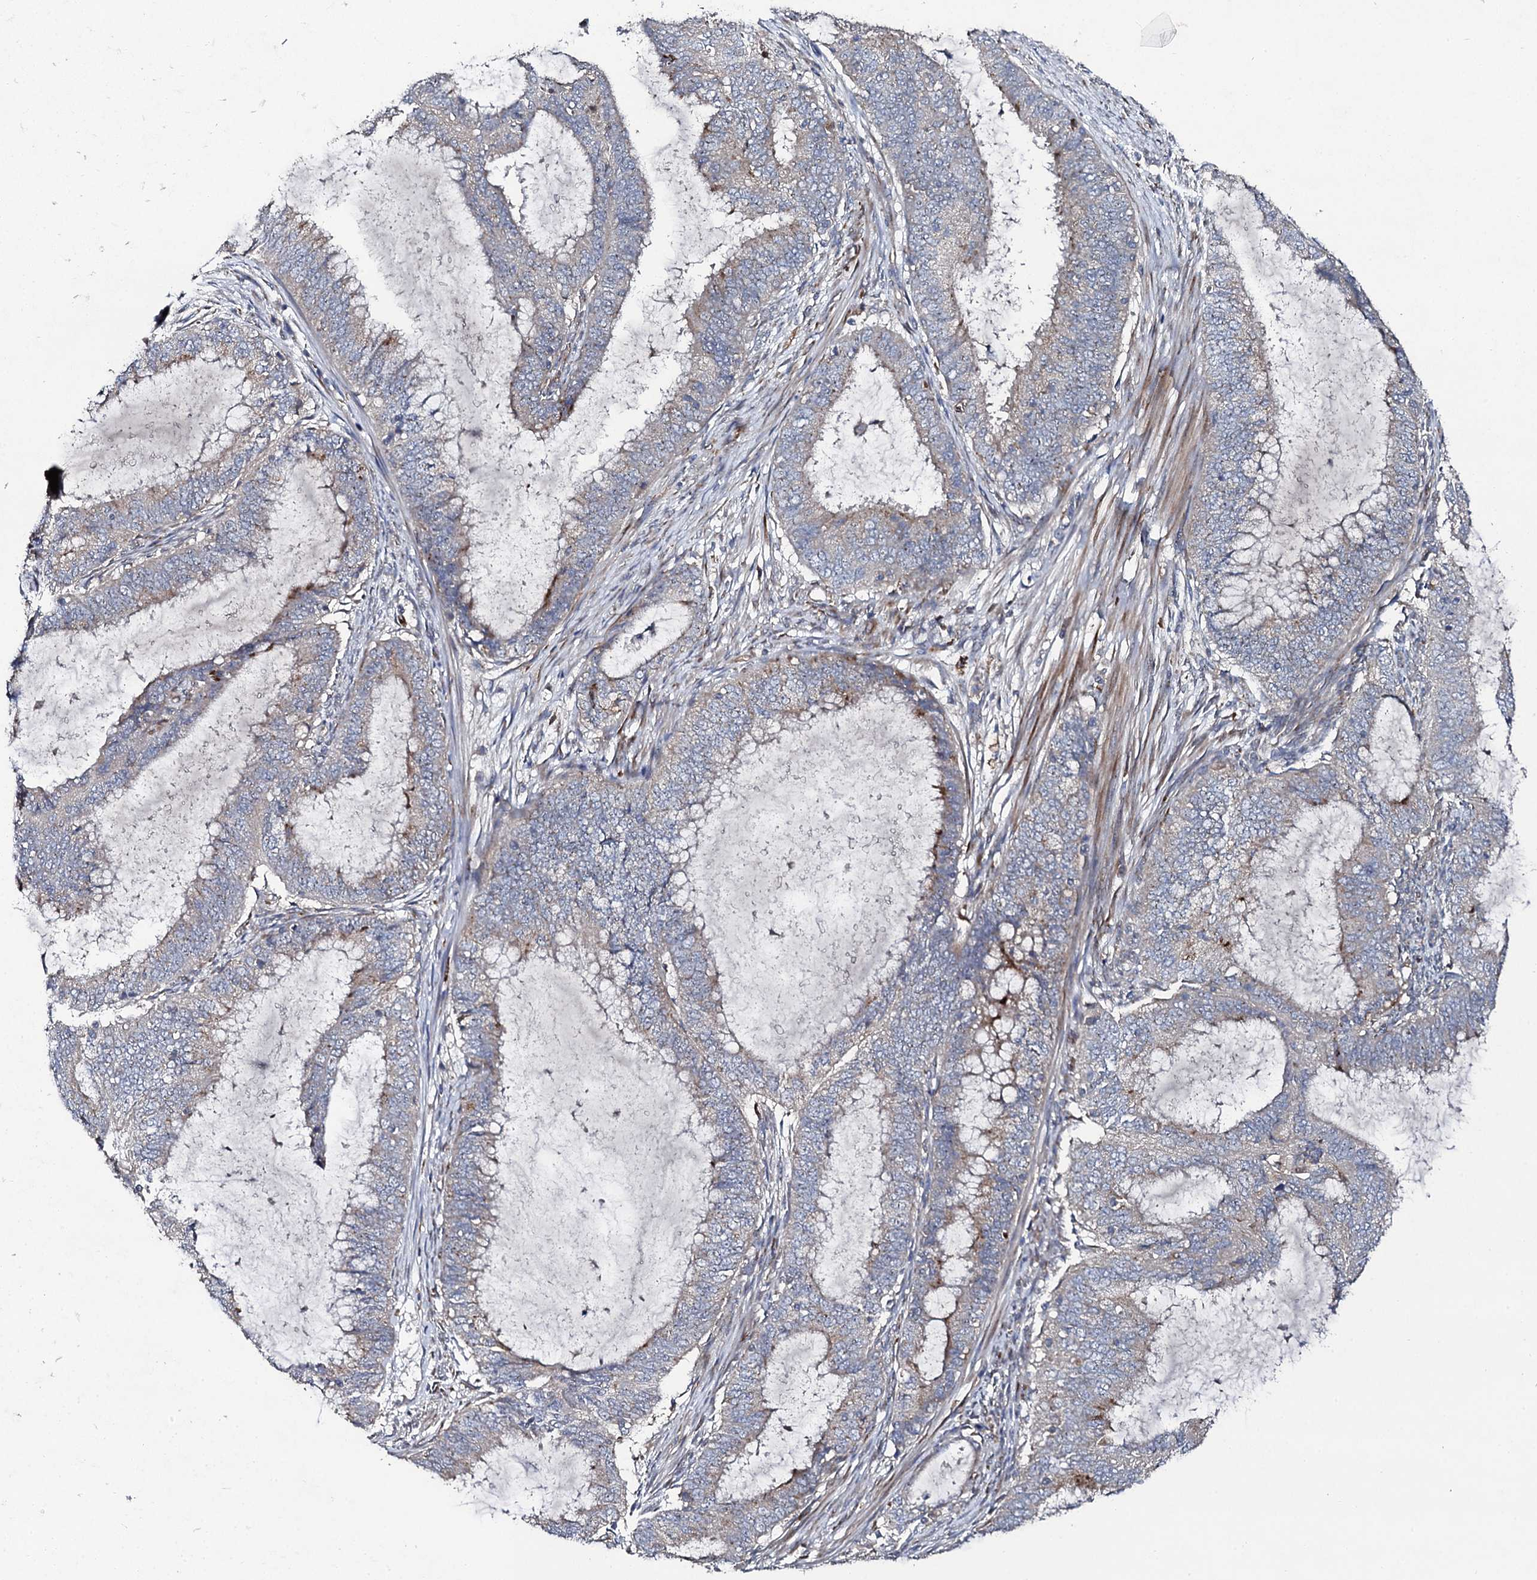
{"staining": {"intensity": "weak", "quantity": "<25%", "location": "cytoplasmic/membranous"}, "tissue": "endometrial cancer", "cell_type": "Tumor cells", "image_type": "cancer", "snomed": [{"axis": "morphology", "description": "Adenocarcinoma, NOS"}, {"axis": "topography", "description": "Endometrium"}], "caption": "IHC histopathology image of neoplastic tissue: human adenocarcinoma (endometrial) stained with DAB shows no significant protein staining in tumor cells.", "gene": "LRRC28", "patient": {"sex": "female", "age": 51}}